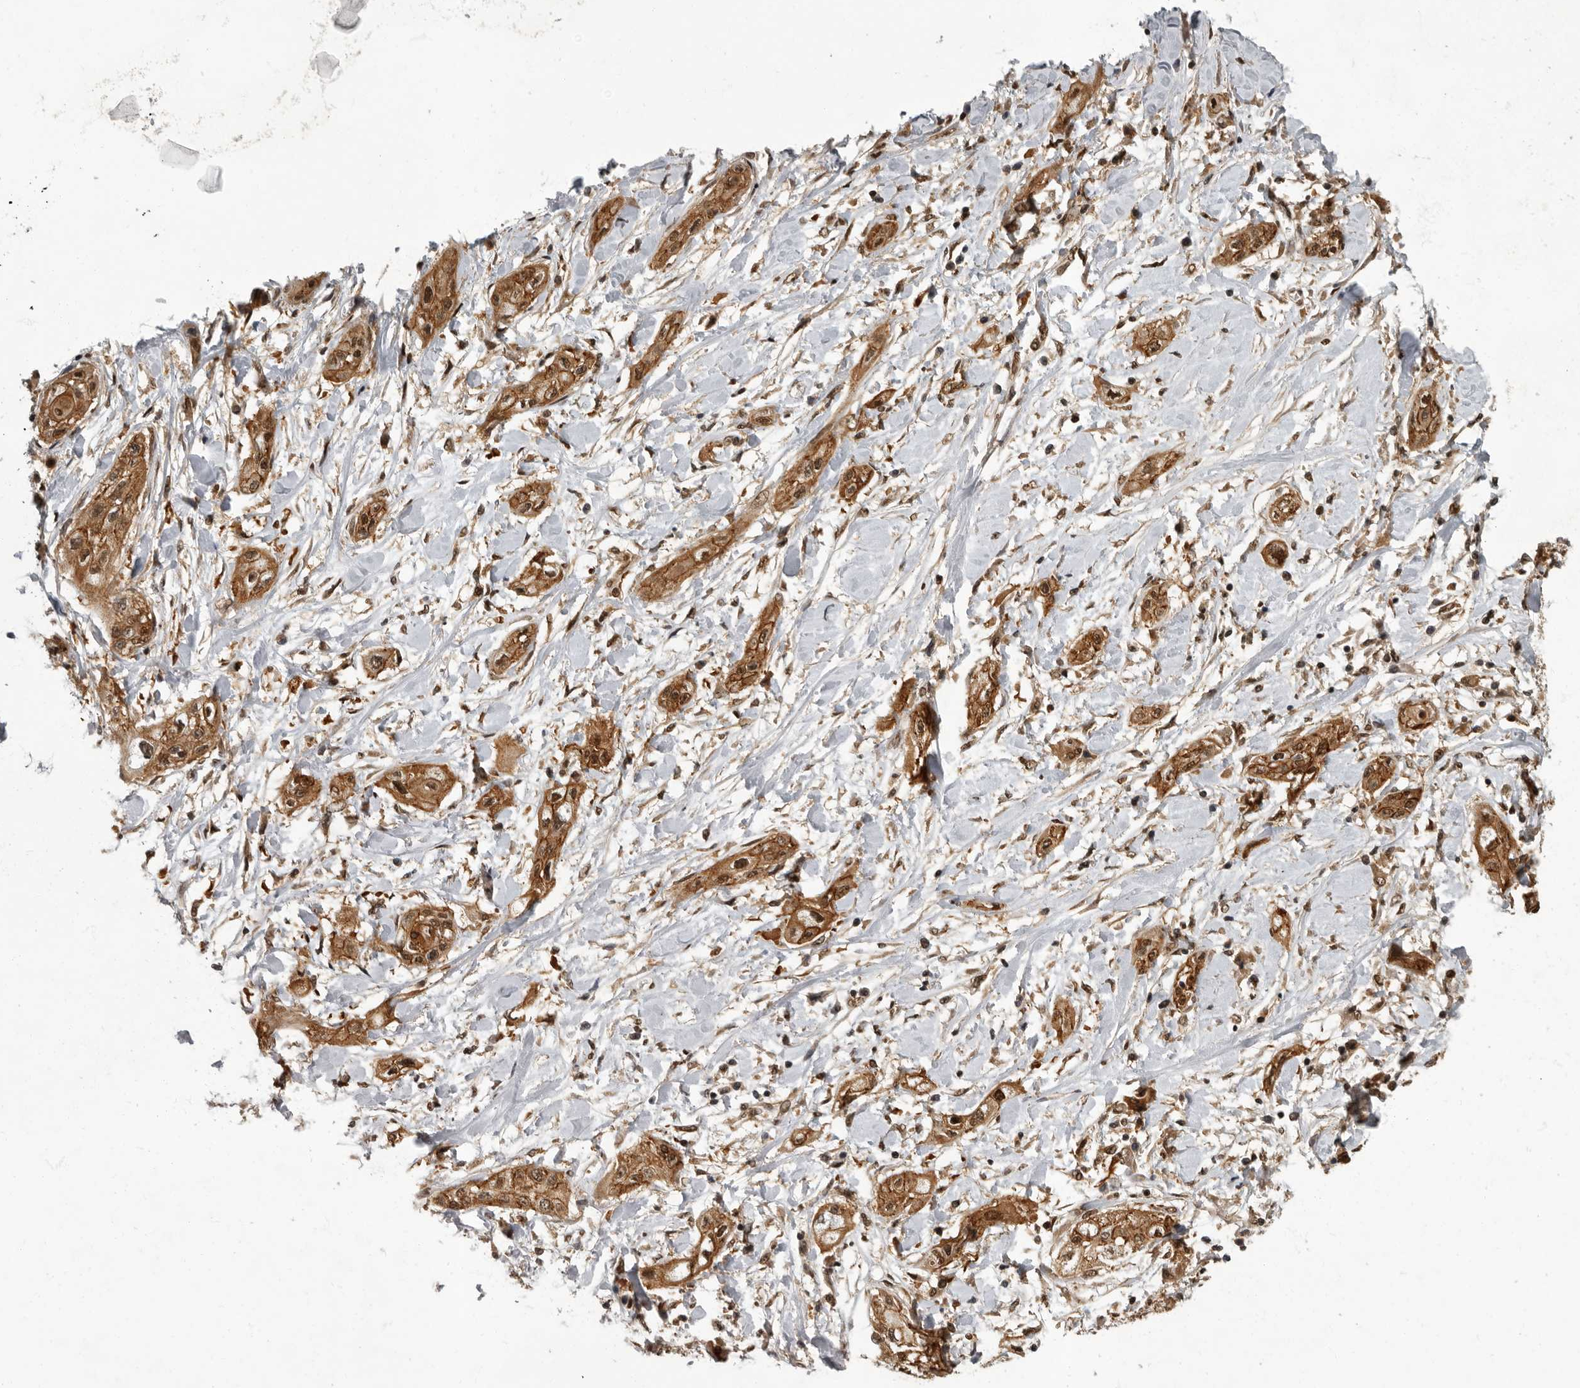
{"staining": {"intensity": "moderate", "quantity": ">75%", "location": "cytoplasmic/membranous,nuclear"}, "tissue": "lung cancer", "cell_type": "Tumor cells", "image_type": "cancer", "snomed": [{"axis": "morphology", "description": "Squamous cell carcinoma, NOS"}, {"axis": "topography", "description": "Lung"}], "caption": "Lung cancer (squamous cell carcinoma) was stained to show a protein in brown. There is medium levels of moderate cytoplasmic/membranous and nuclear staining in approximately >75% of tumor cells.", "gene": "VPS50", "patient": {"sex": "female", "age": 47}}